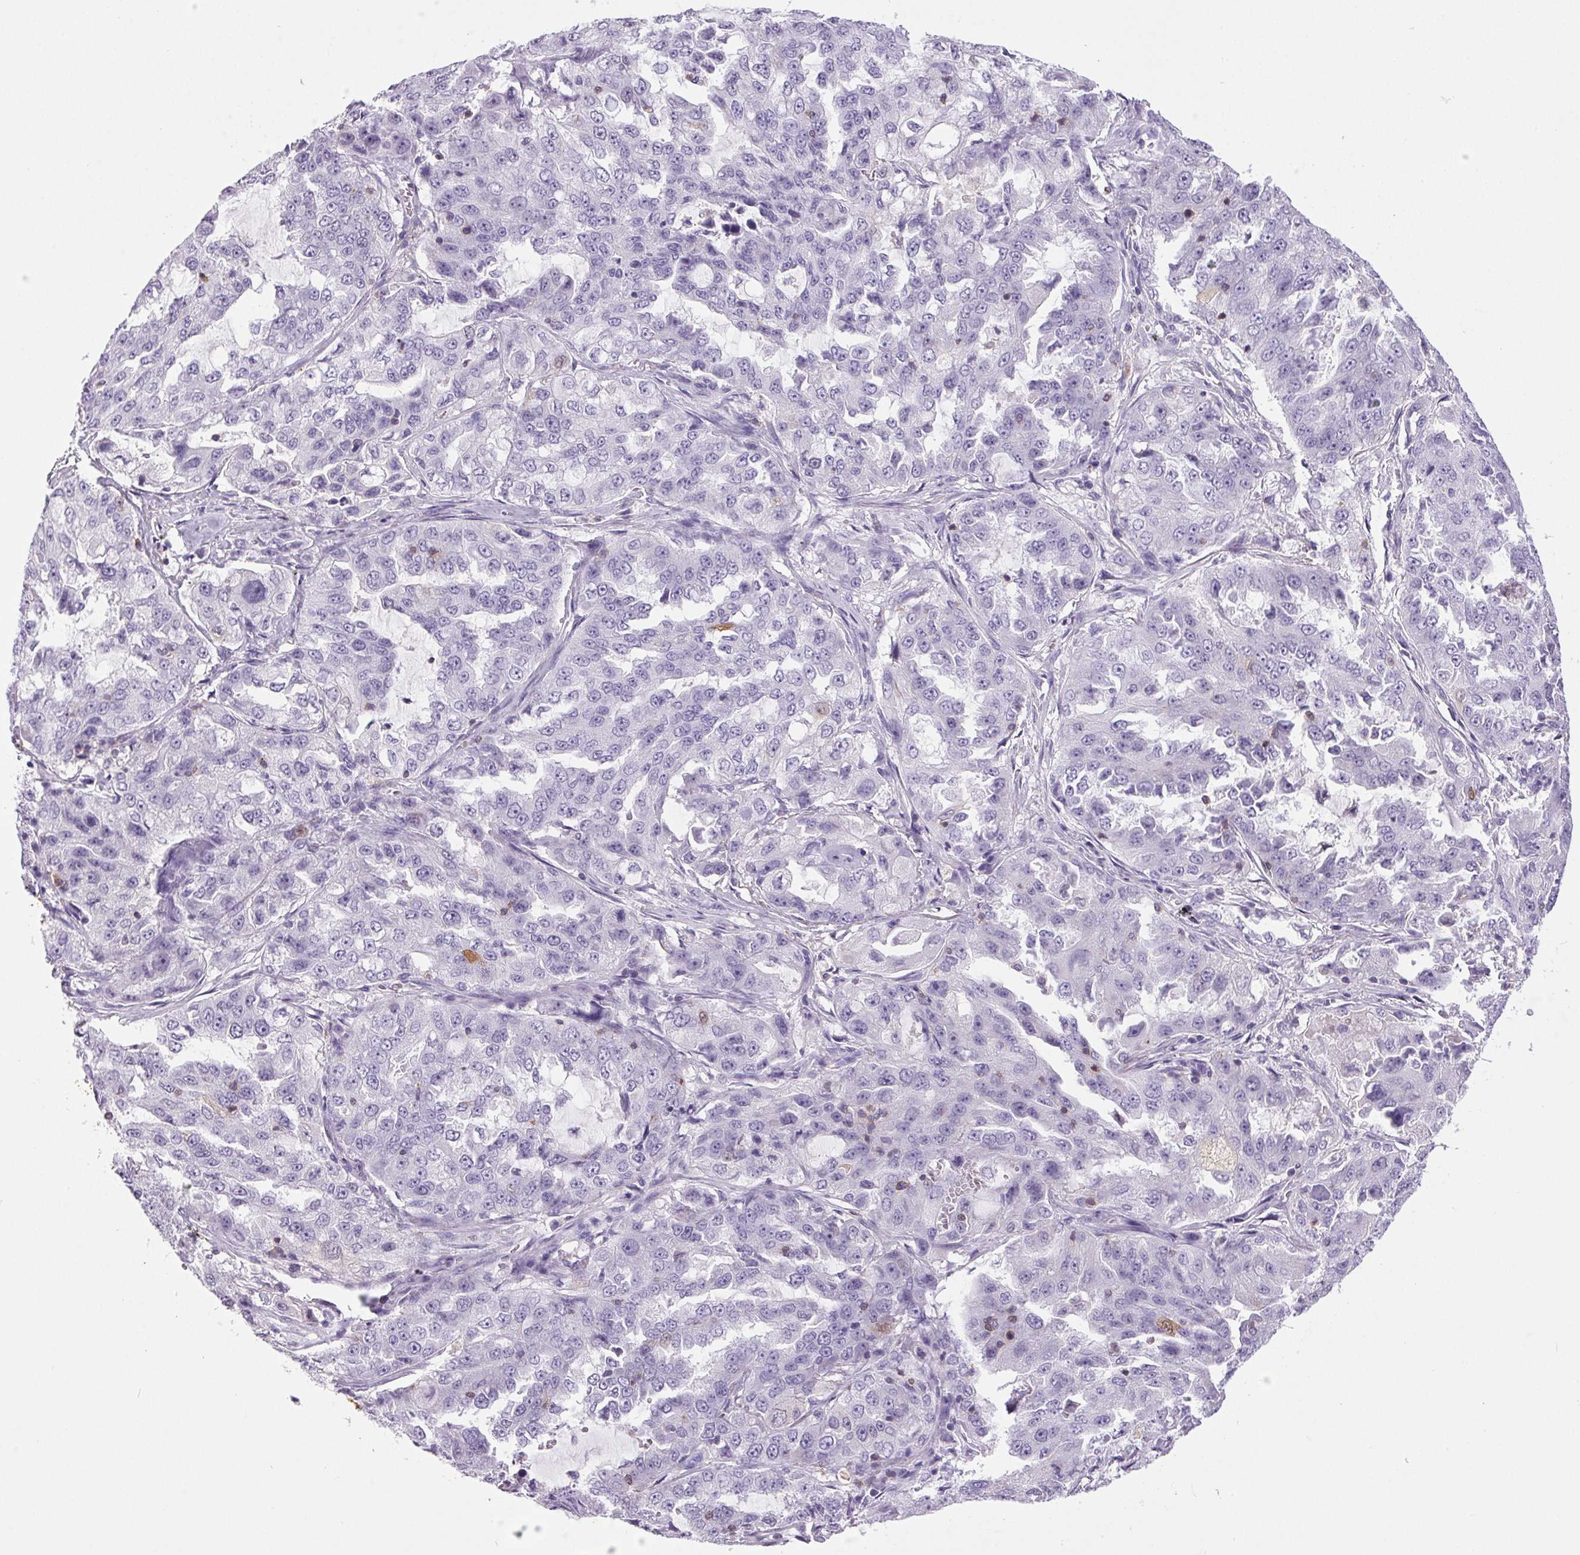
{"staining": {"intensity": "negative", "quantity": "none", "location": "none"}, "tissue": "lung cancer", "cell_type": "Tumor cells", "image_type": "cancer", "snomed": [{"axis": "morphology", "description": "Adenocarcinoma, NOS"}, {"axis": "topography", "description": "Lung"}], "caption": "A high-resolution micrograph shows immunohistochemistry (IHC) staining of adenocarcinoma (lung), which demonstrates no significant expression in tumor cells. (Immunohistochemistry (ihc), brightfield microscopy, high magnification).", "gene": "S100A2", "patient": {"sex": "female", "age": 61}}